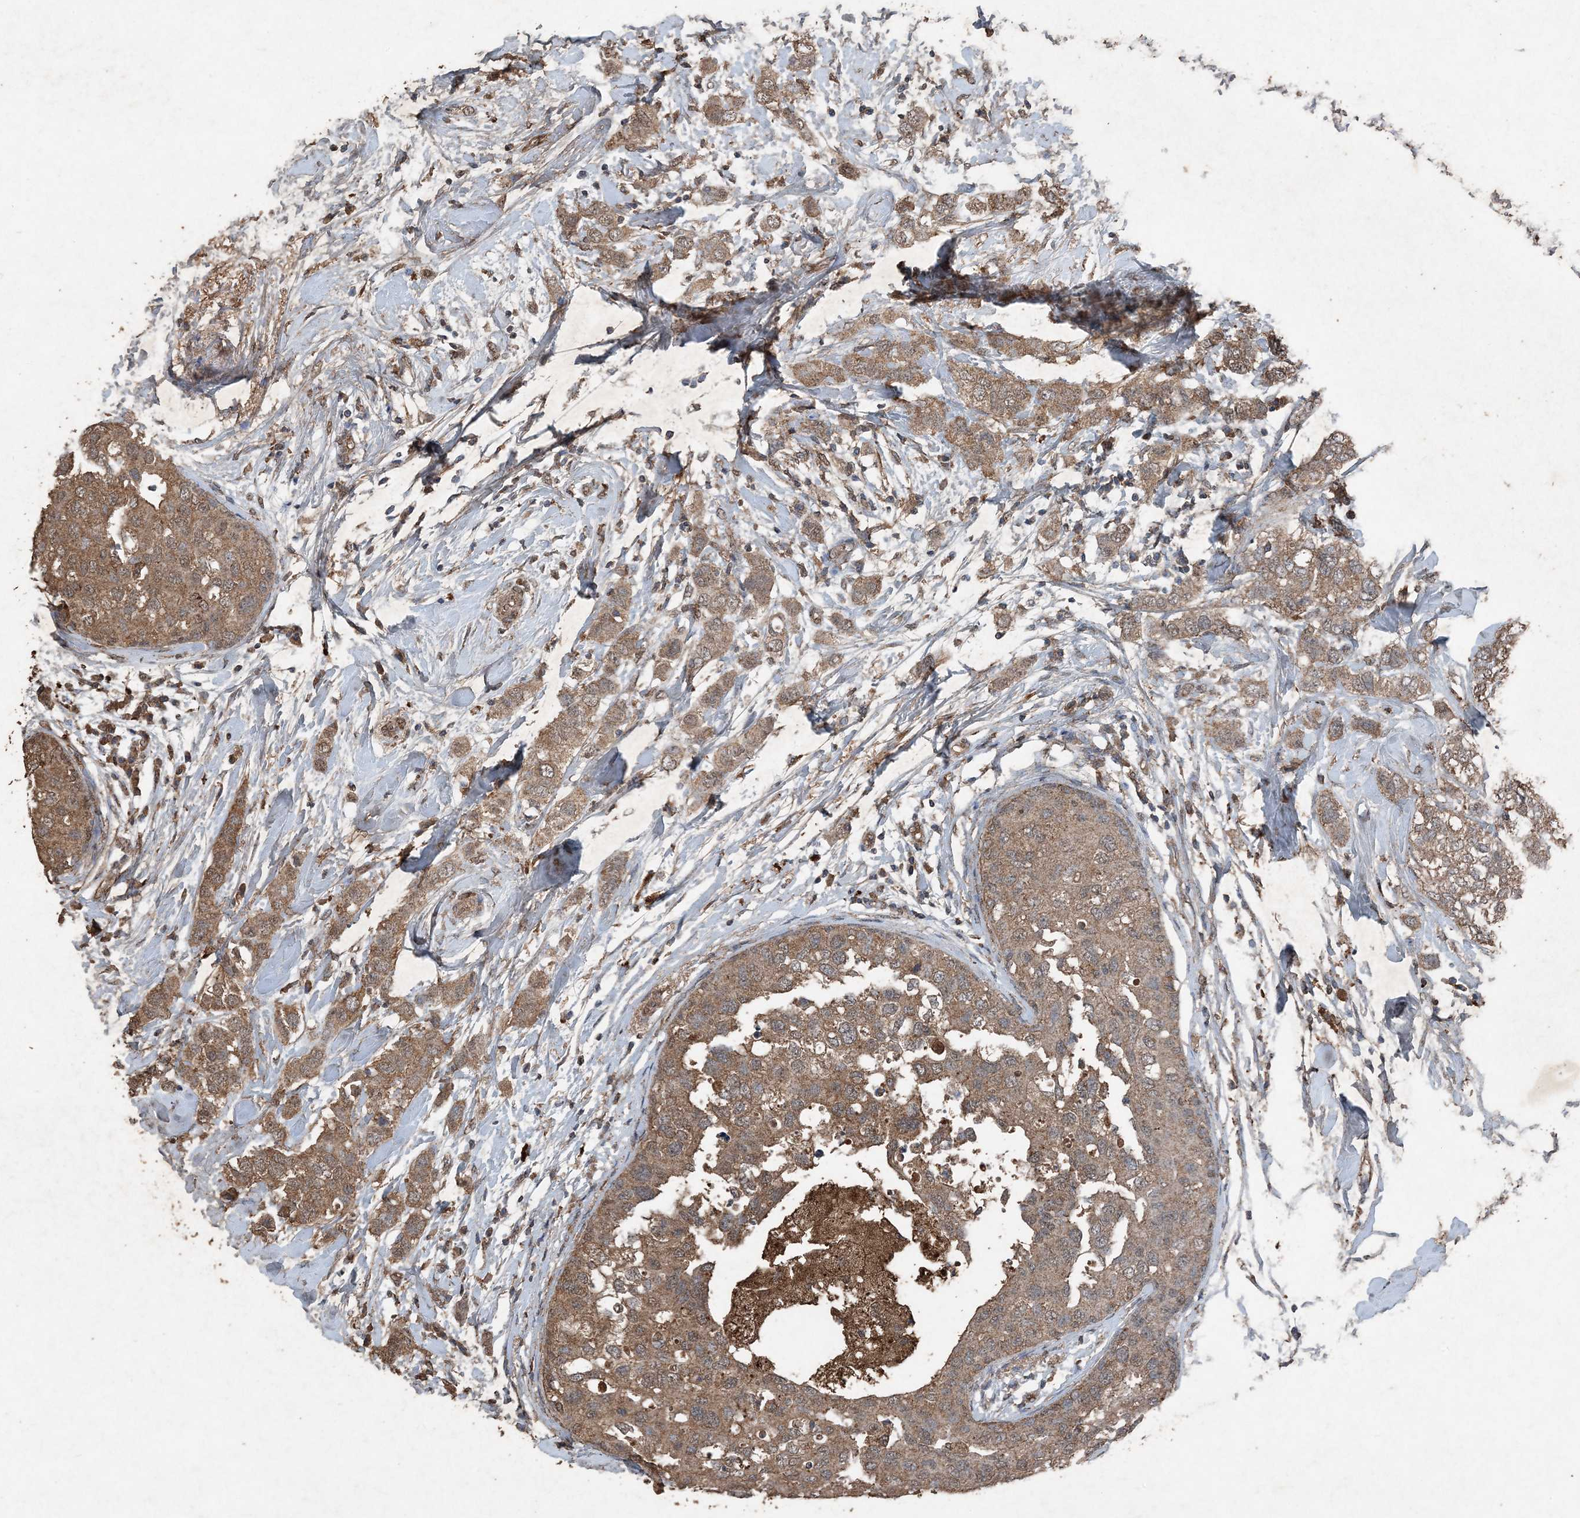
{"staining": {"intensity": "moderate", "quantity": ">75%", "location": "cytoplasmic/membranous"}, "tissue": "breast cancer", "cell_type": "Tumor cells", "image_type": "cancer", "snomed": [{"axis": "morphology", "description": "Duct carcinoma"}, {"axis": "topography", "description": "Breast"}], "caption": "IHC histopathology image of intraductal carcinoma (breast) stained for a protein (brown), which exhibits medium levels of moderate cytoplasmic/membranous expression in approximately >75% of tumor cells.", "gene": "FCN3", "patient": {"sex": "female", "age": 50}}